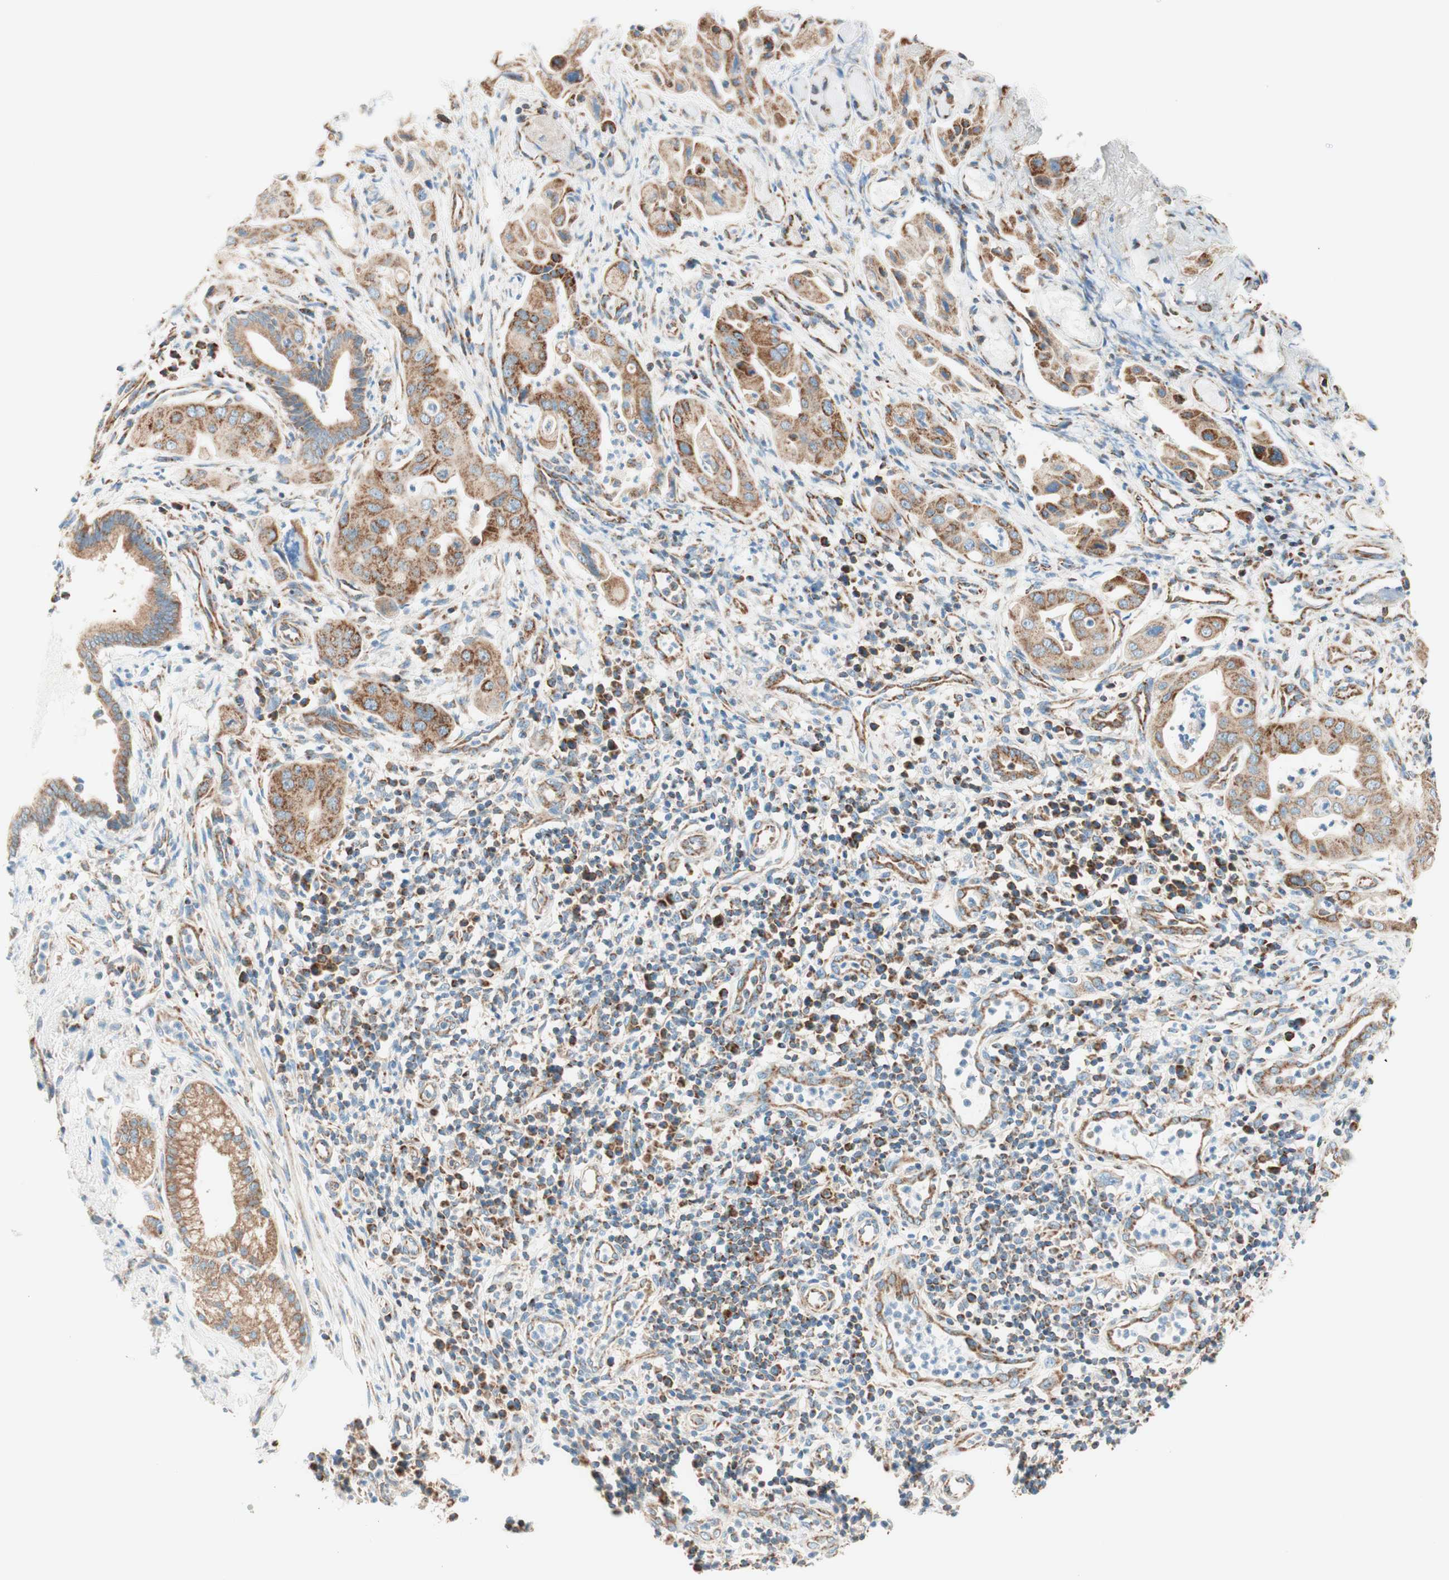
{"staining": {"intensity": "moderate", "quantity": ">75%", "location": "cytoplasmic/membranous"}, "tissue": "pancreatic cancer", "cell_type": "Tumor cells", "image_type": "cancer", "snomed": [{"axis": "morphology", "description": "Adenocarcinoma, NOS"}, {"axis": "topography", "description": "Pancreas"}], "caption": "Pancreatic cancer was stained to show a protein in brown. There is medium levels of moderate cytoplasmic/membranous positivity in approximately >75% of tumor cells. The staining was performed using DAB (3,3'-diaminobenzidine) to visualize the protein expression in brown, while the nuclei were stained in blue with hematoxylin (Magnification: 20x).", "gene": "TOMM20", "patient": {"sex": "female", "age": 75}}